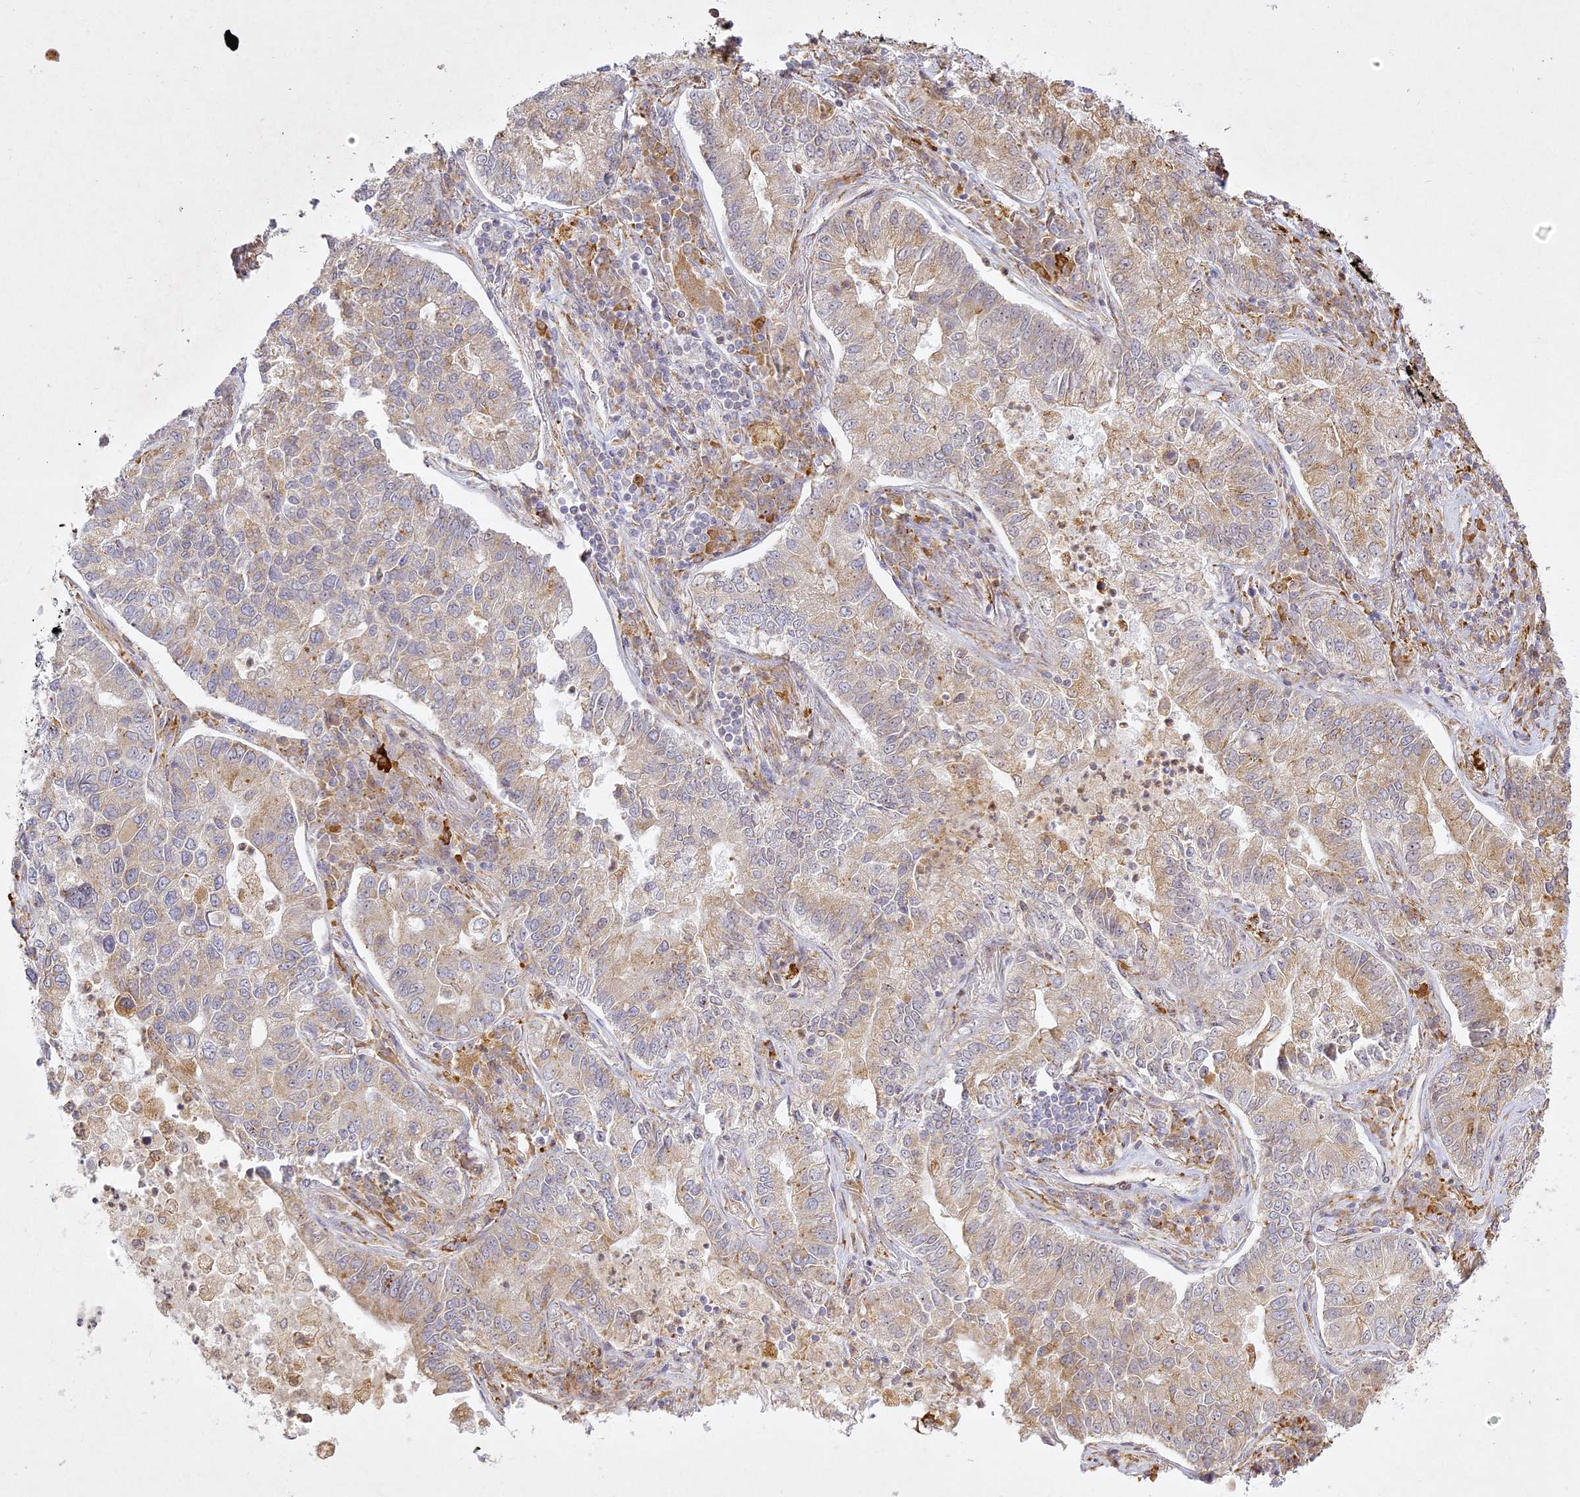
{"staining": {"intensity": "weak", "quantity": "25%-75%", "location": "cytoplasmic/membranous"}, "tissue": "lung cancer", "cell_type": "Tumor cells", "image_type": "cancer", "snomed": [{"axis": "morphology", "description": "Adenocarcinoma, NOS"}, {"axis": "topography", "description": "Lung"}], "caption": "The photomicrograph displays immunohistochemical staining of lung adenocarcinoma. There is weak cytoplasmic/membranous expression is present in approximately 25%-75% of tumor cells.", "gene": "SLC30A5", "patient": {"sex": "male", "age": 49}}